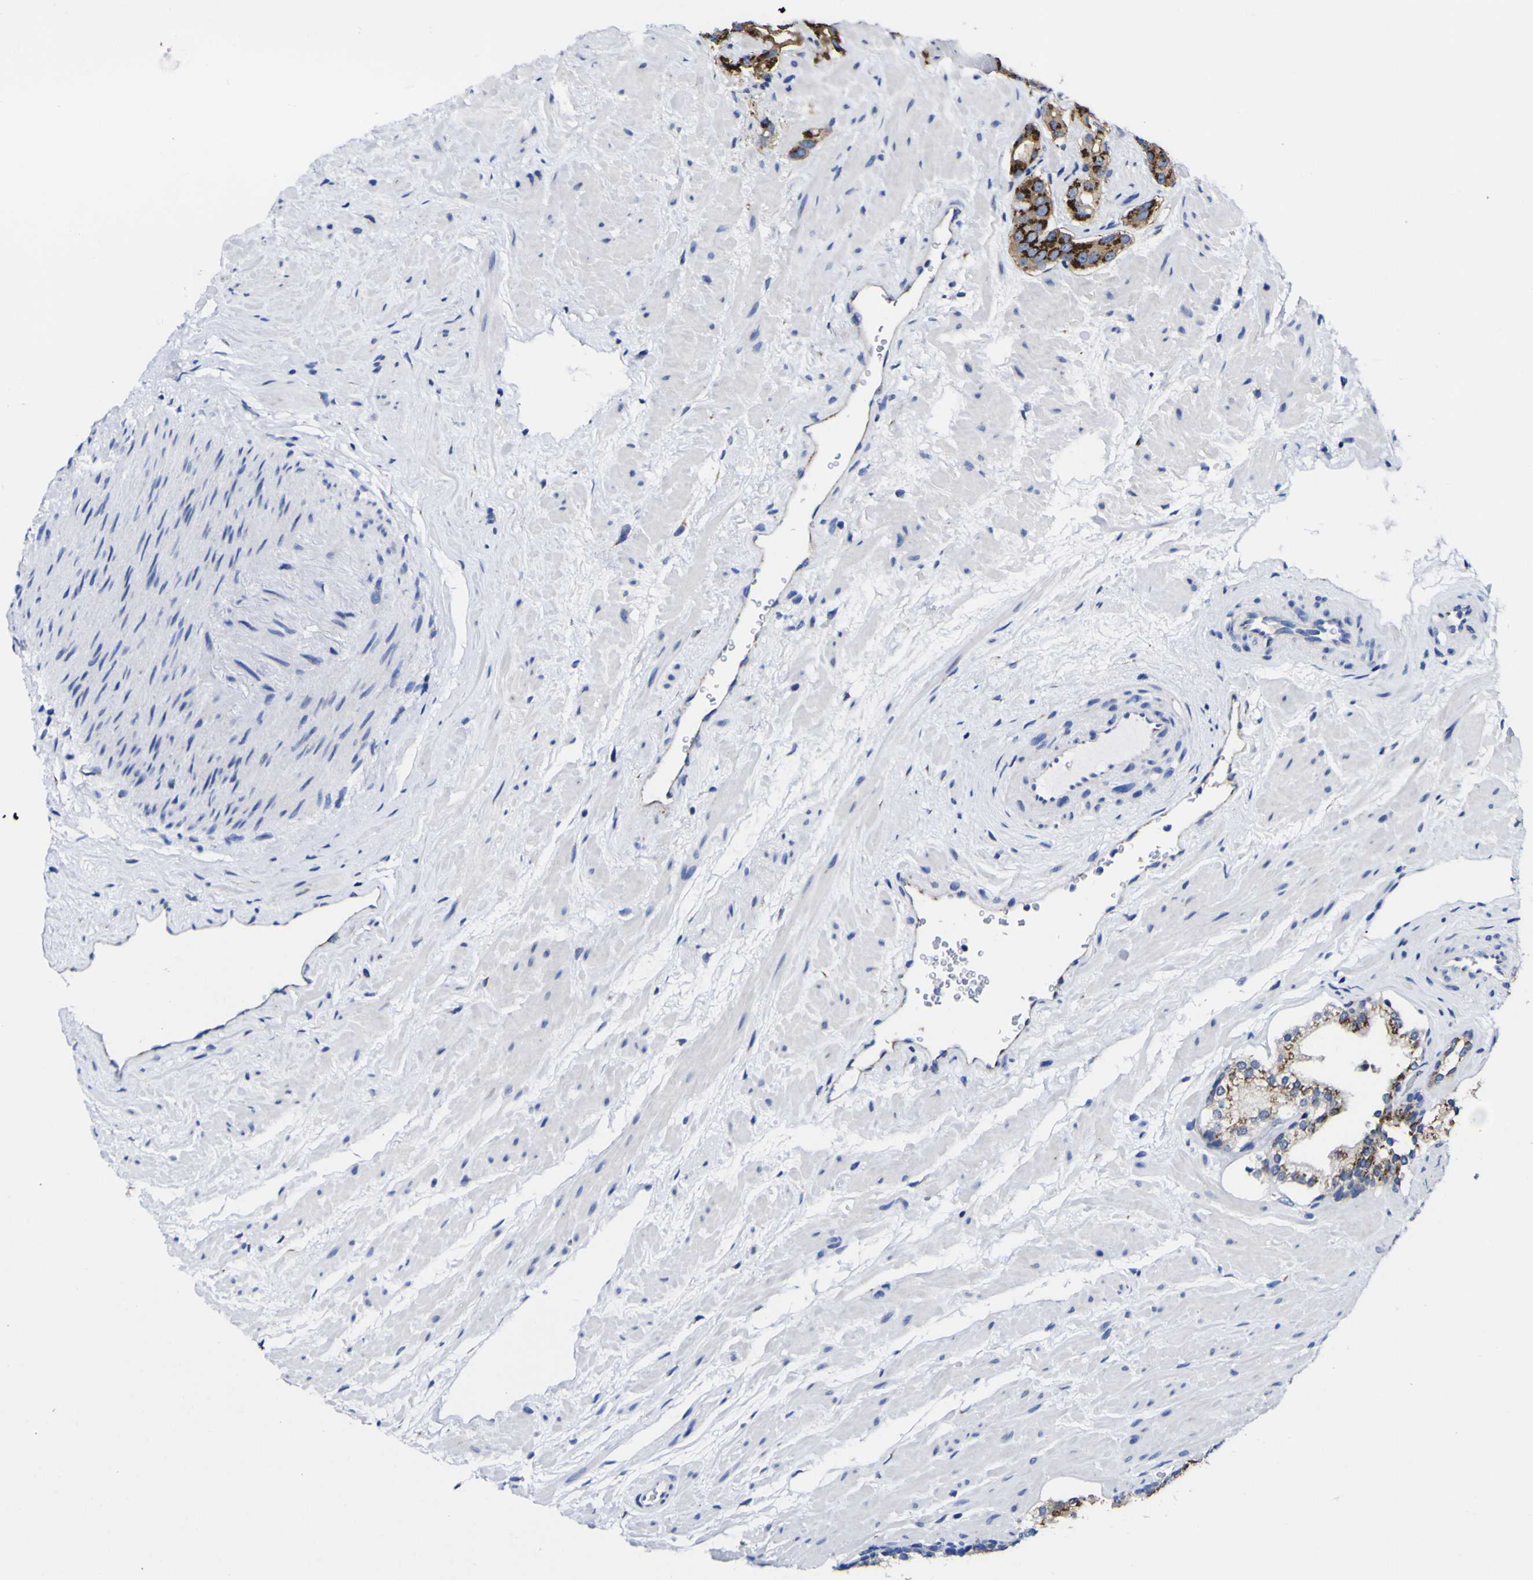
{"staining": {"intensity": "strong", "quantity": ">75%", "location": "cytoplasmic/membranous"}, "tissue": "prostate cancer", "cell_type": "Tumor cells", "image_type": "cancer", "snomed": [{"axis": "morphology", "description": "Adenocarcinoma, High grade"}, {"axis": "topography", "description": "Prostate"}], "caption": "Immunohistochemical staining of prostate adenocarcinoma (high-grade) exhibits strong cytoplasmic/membranous protein expression in approximately >75% of tumor cells.", "gene": "GOLM1", "patient": {"sex": "male", "age": 64}}